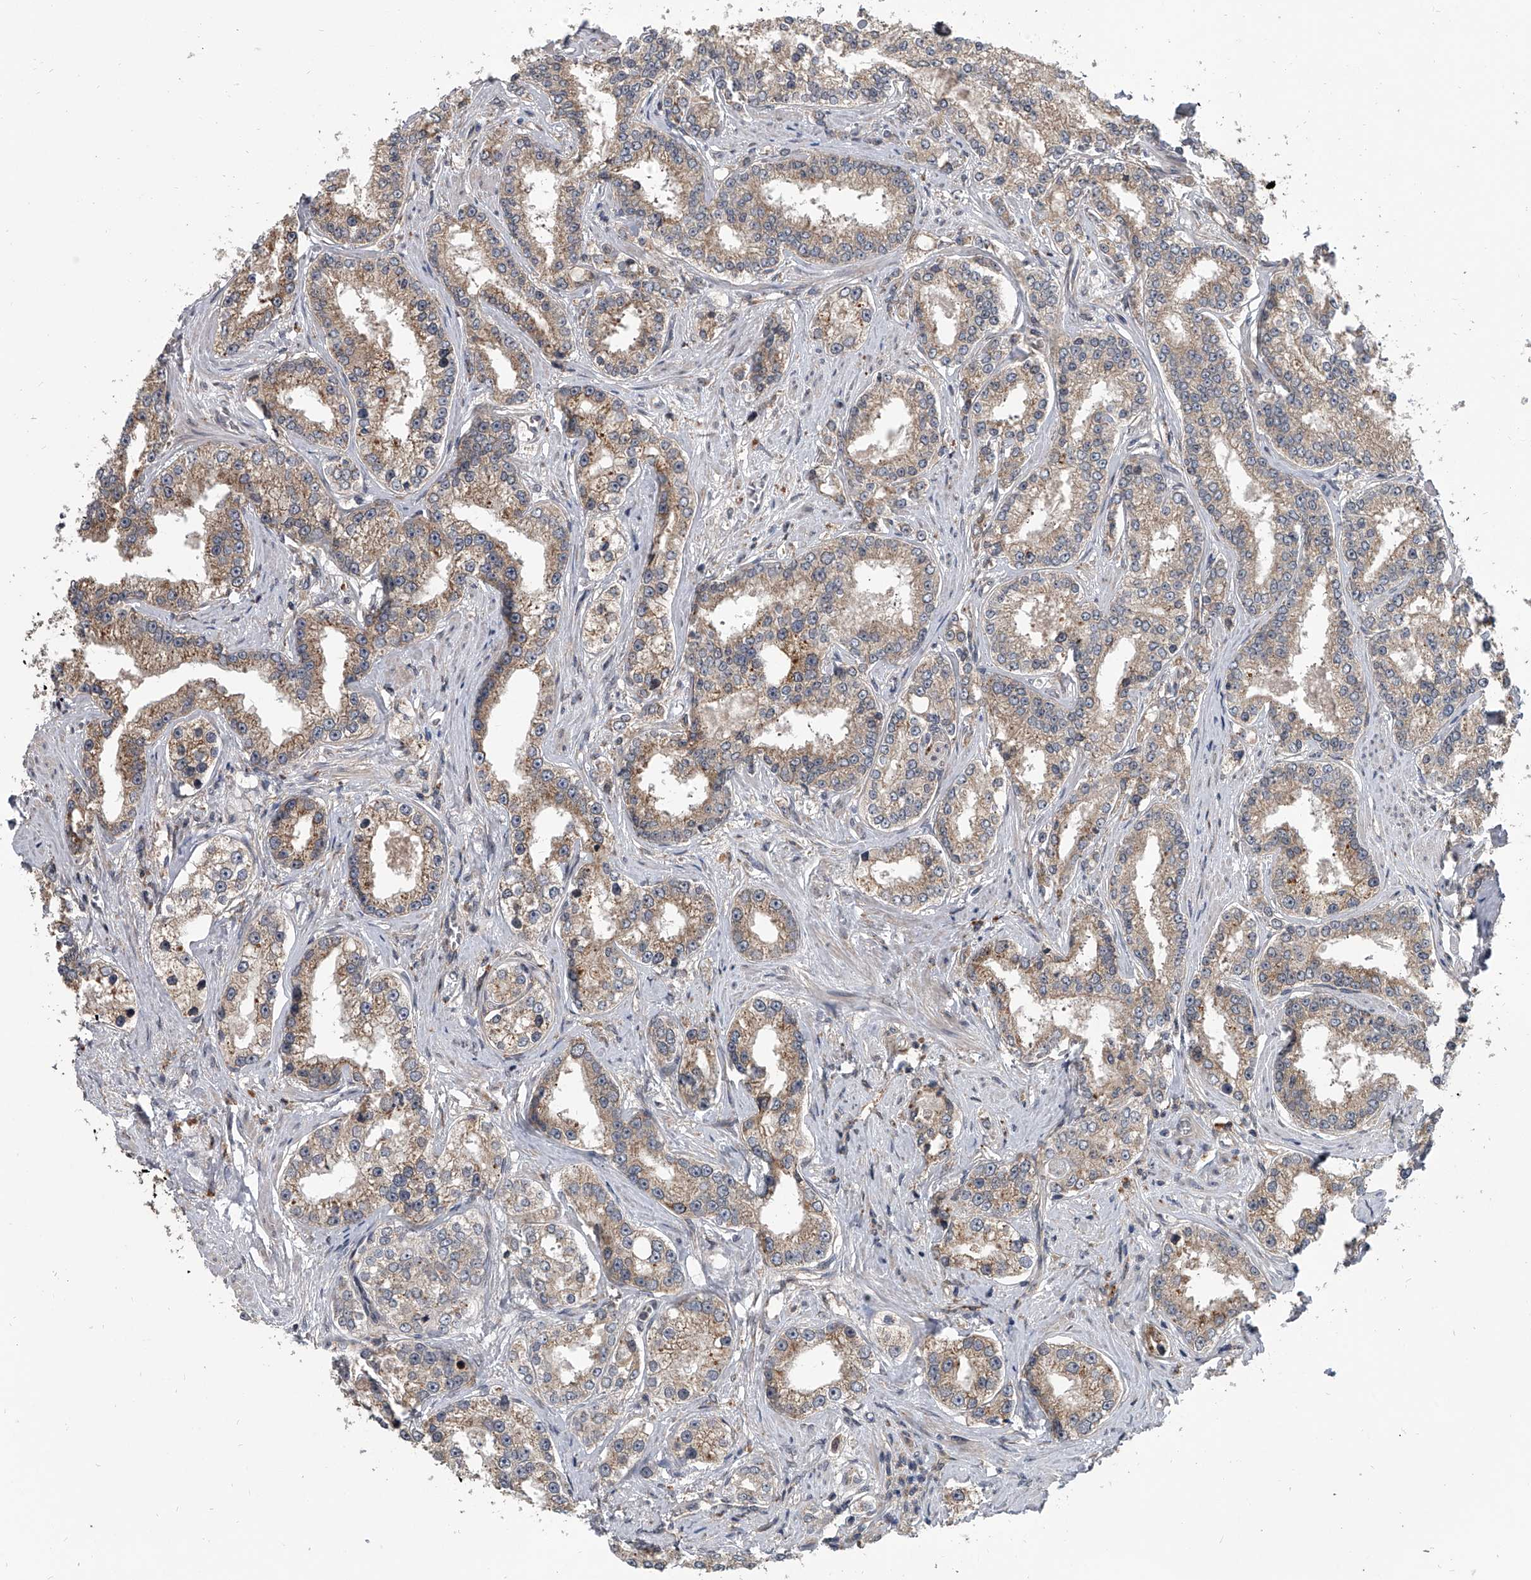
{"staining": {"intensity": "weak", "quantity": ">75%", "location": "cytoplasmic/membranous"}, "tissue": "prostate cancer", "cell_type": "Tumor cells", "image_type": "cancer", "snomed": [{"axis": "morphology", "description": "Normal tissue, NOS"}, {"axis": "morphology", "description": "Adenocarcinoma, High grade"}, {"axis": "topography", "description": "Prostate"}], "caption": "Weak cytoplasmic/membranous expression for a protein is present in approximately >75% of tumor cells of adenocarcinoma (high-grade) (prostate) using IHC.", "gene": "GEMIN8", "patient": {"sex": "male", "age": 83}}